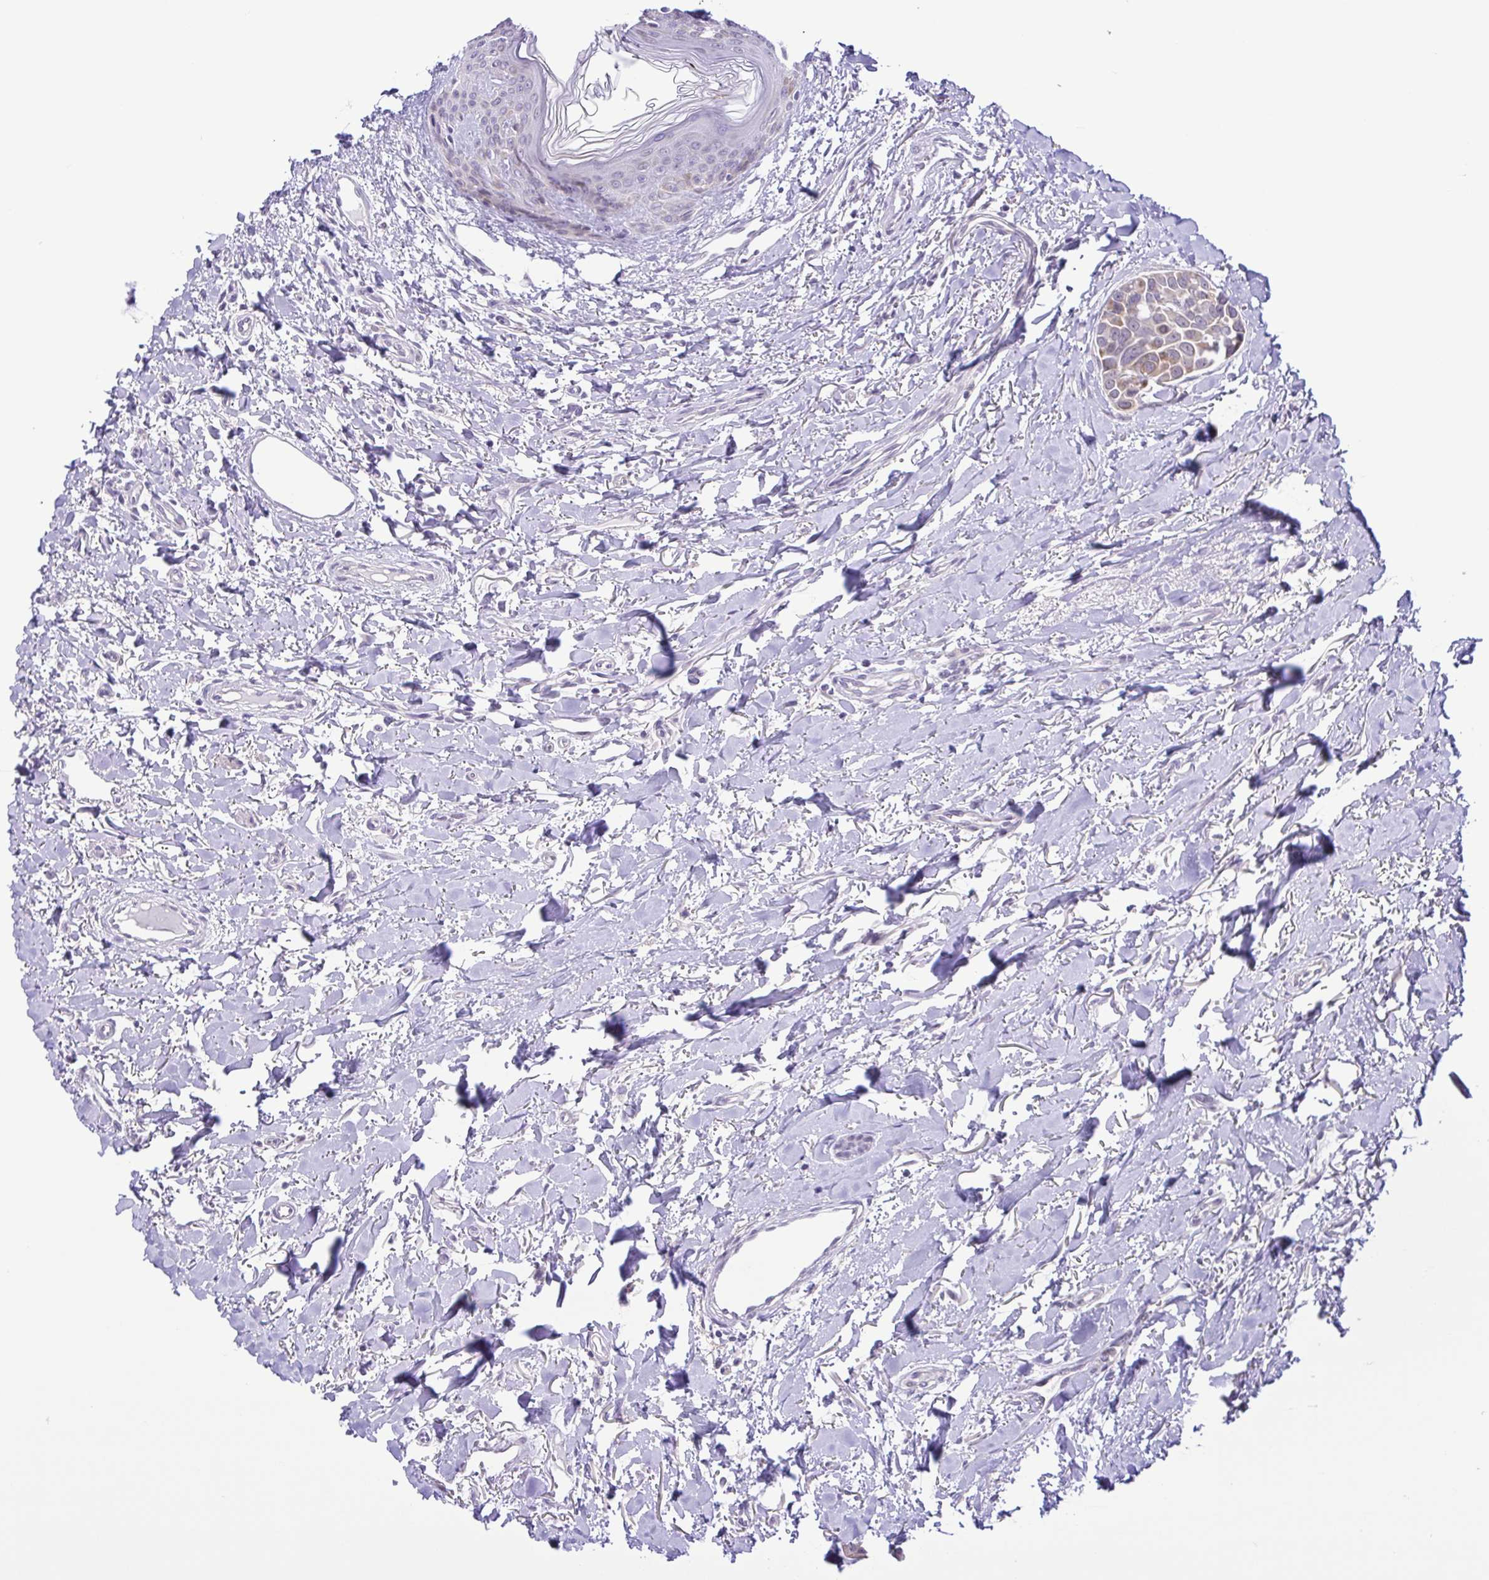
{"staining": {"intensity": "weak", "quantity": "<25%", "location": "cytoplasmic/membranous"}, "tissue": "breast cancer", "cell_type": "Tumor cells", "image_type": "cancer", "snomed": [{"axis": "morphology", "description": "Duct carcinoma"}, {"axis": "topography", "description": "Breast"}], "caption": "DAB immunohistochemical staining of breast cancer demonstrates no significant expression in tumor cells.", "gene": "DCLK2", "patient": {"sex": "female", "age": 54}}